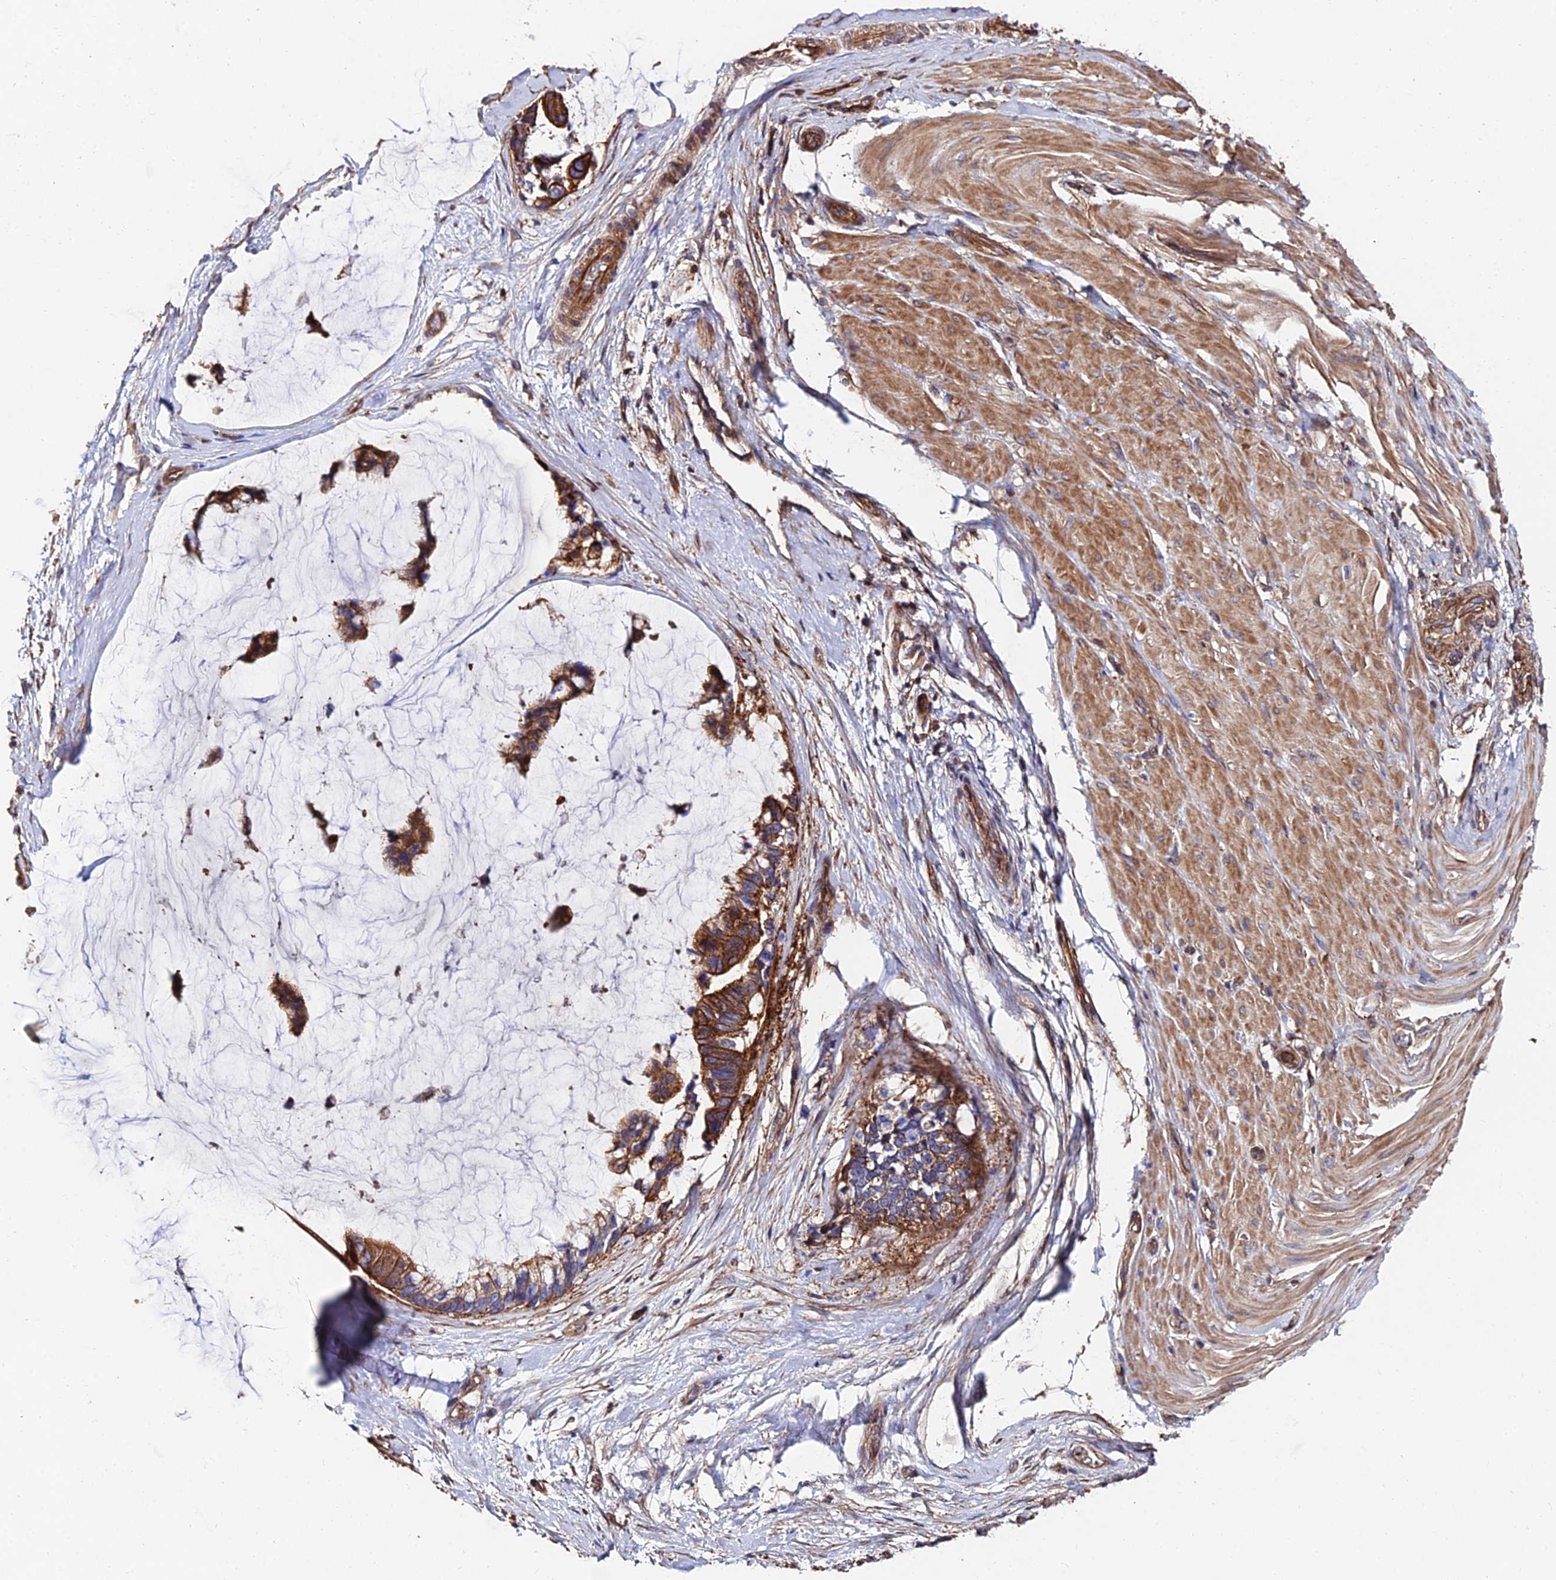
{"staining": {"intensity": "moderate", "quantity": ">75%", "location": "cytoplasmic/membranous"}, "tissue": "ovarian cancer", "cell_type": "Tumor cells", "image_type": "cancer", "snomed": [{"axis": "morphology", "description": "Cystadenocarcinoma, mucinous, NOS"}, {"axis": "topography", "description": "Ovary"}], "caption": "Brown immunohistochemical staining in ovarian cancer demonstrates moderate cytoplasmic/membranous staining in approximately >75% of tumor cells. Using DAB (brown) and hematoxylin (blue) stains, captured at high magnification using brightfield microscopy.", "gene": "EXT1", "patient": {"sex": "female", "age": 39}}